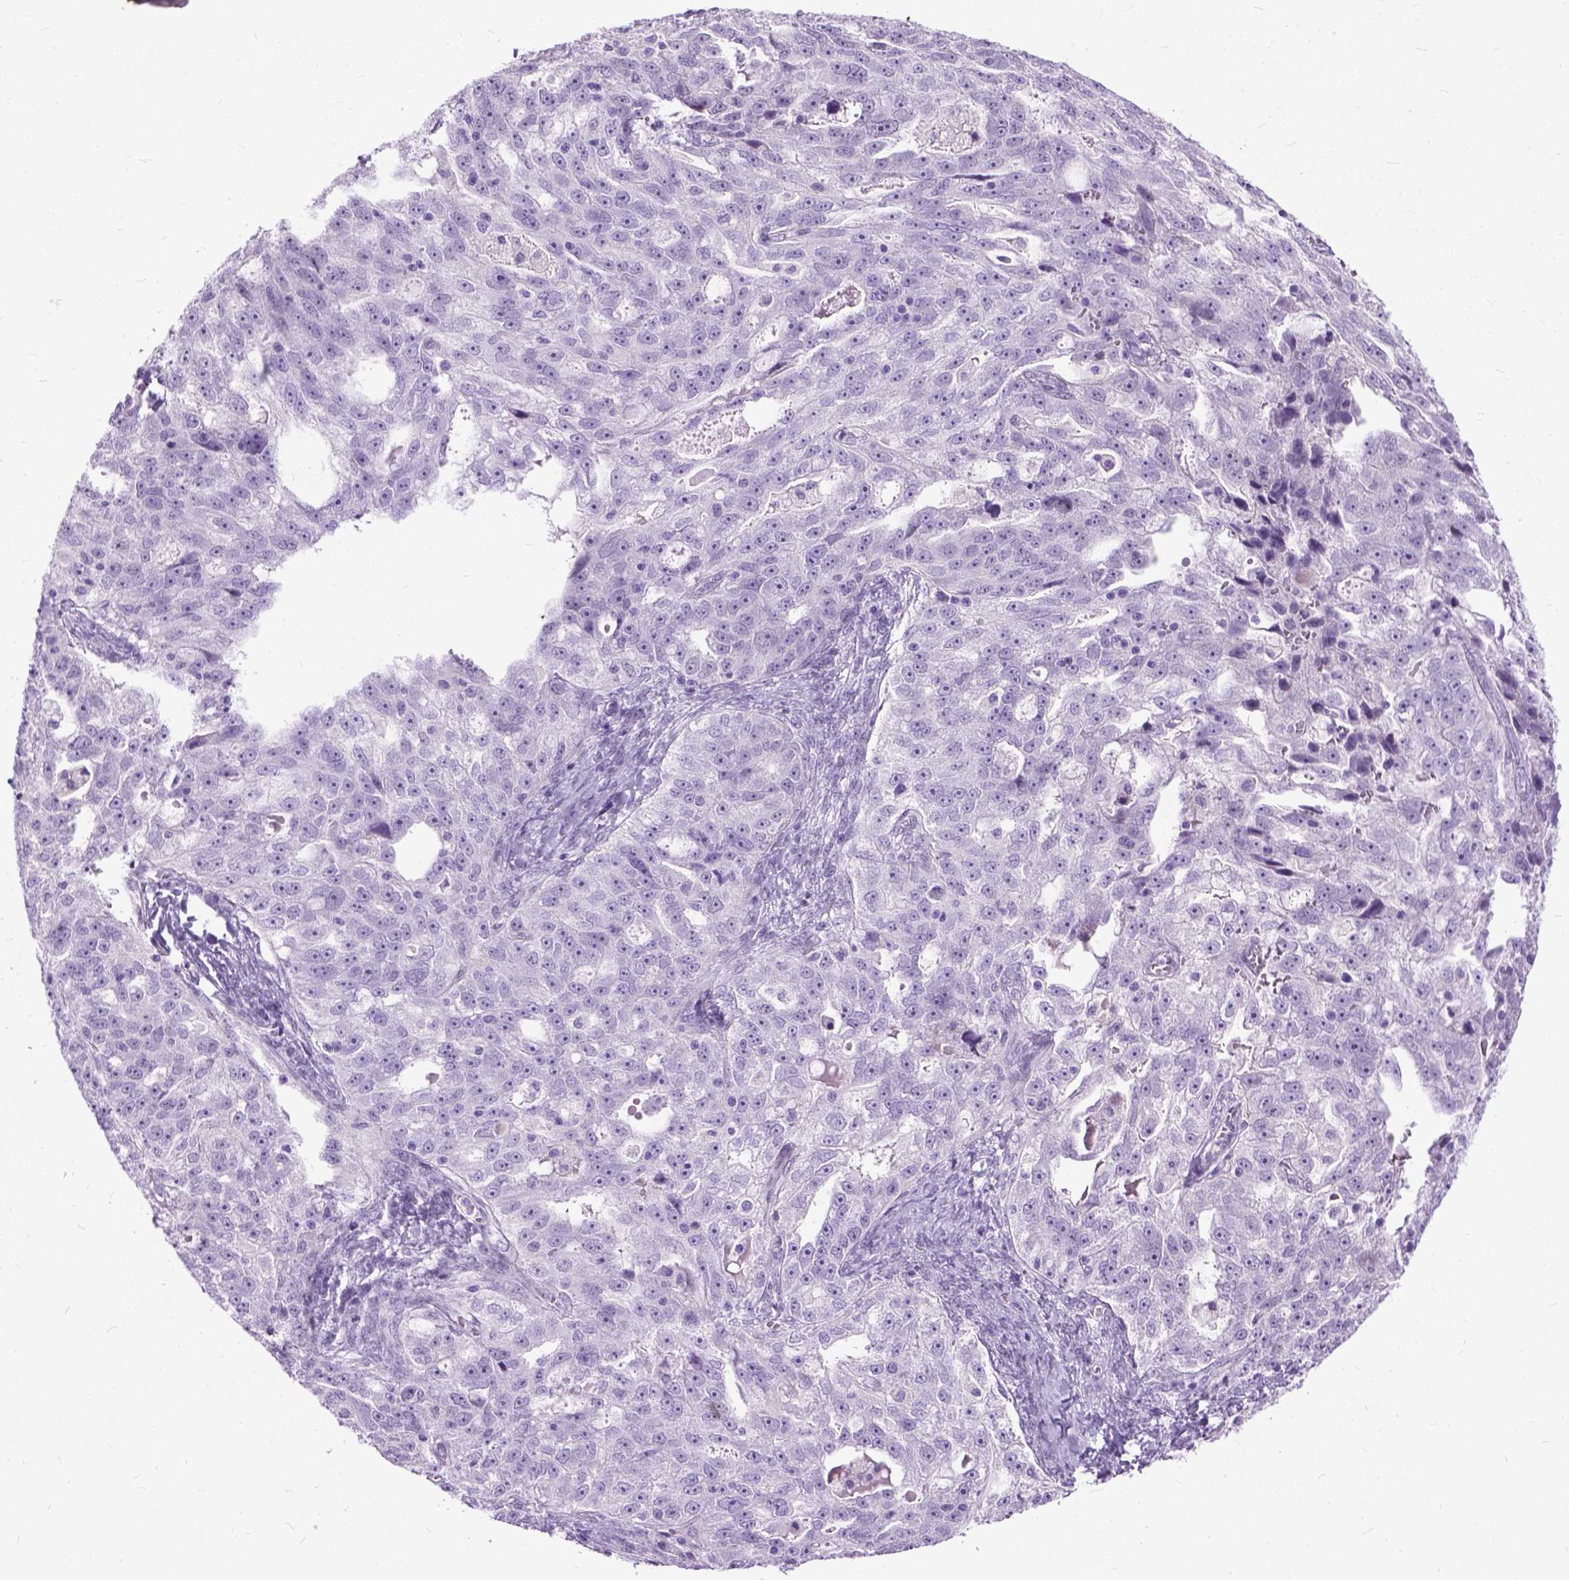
{"staining": {"intensity": "negative", "quantity": "none", "location": "none"}, "tissue": "ovarian cancer", "cell_type": "Tumor cells", "image_type": "cancer", "snomed": [{"axis": "morphology", "description": "Cystadenocarcinoma, serous, NOS"}, {"axis": "topography", "description": "Ovary"}], "caption": "Tumor cells show no significant protein positivity in ovarian cancer (serous cystadenocarcinoma).", "gene": "PROB1", "patient": {"sex": "female", "age": 51}}